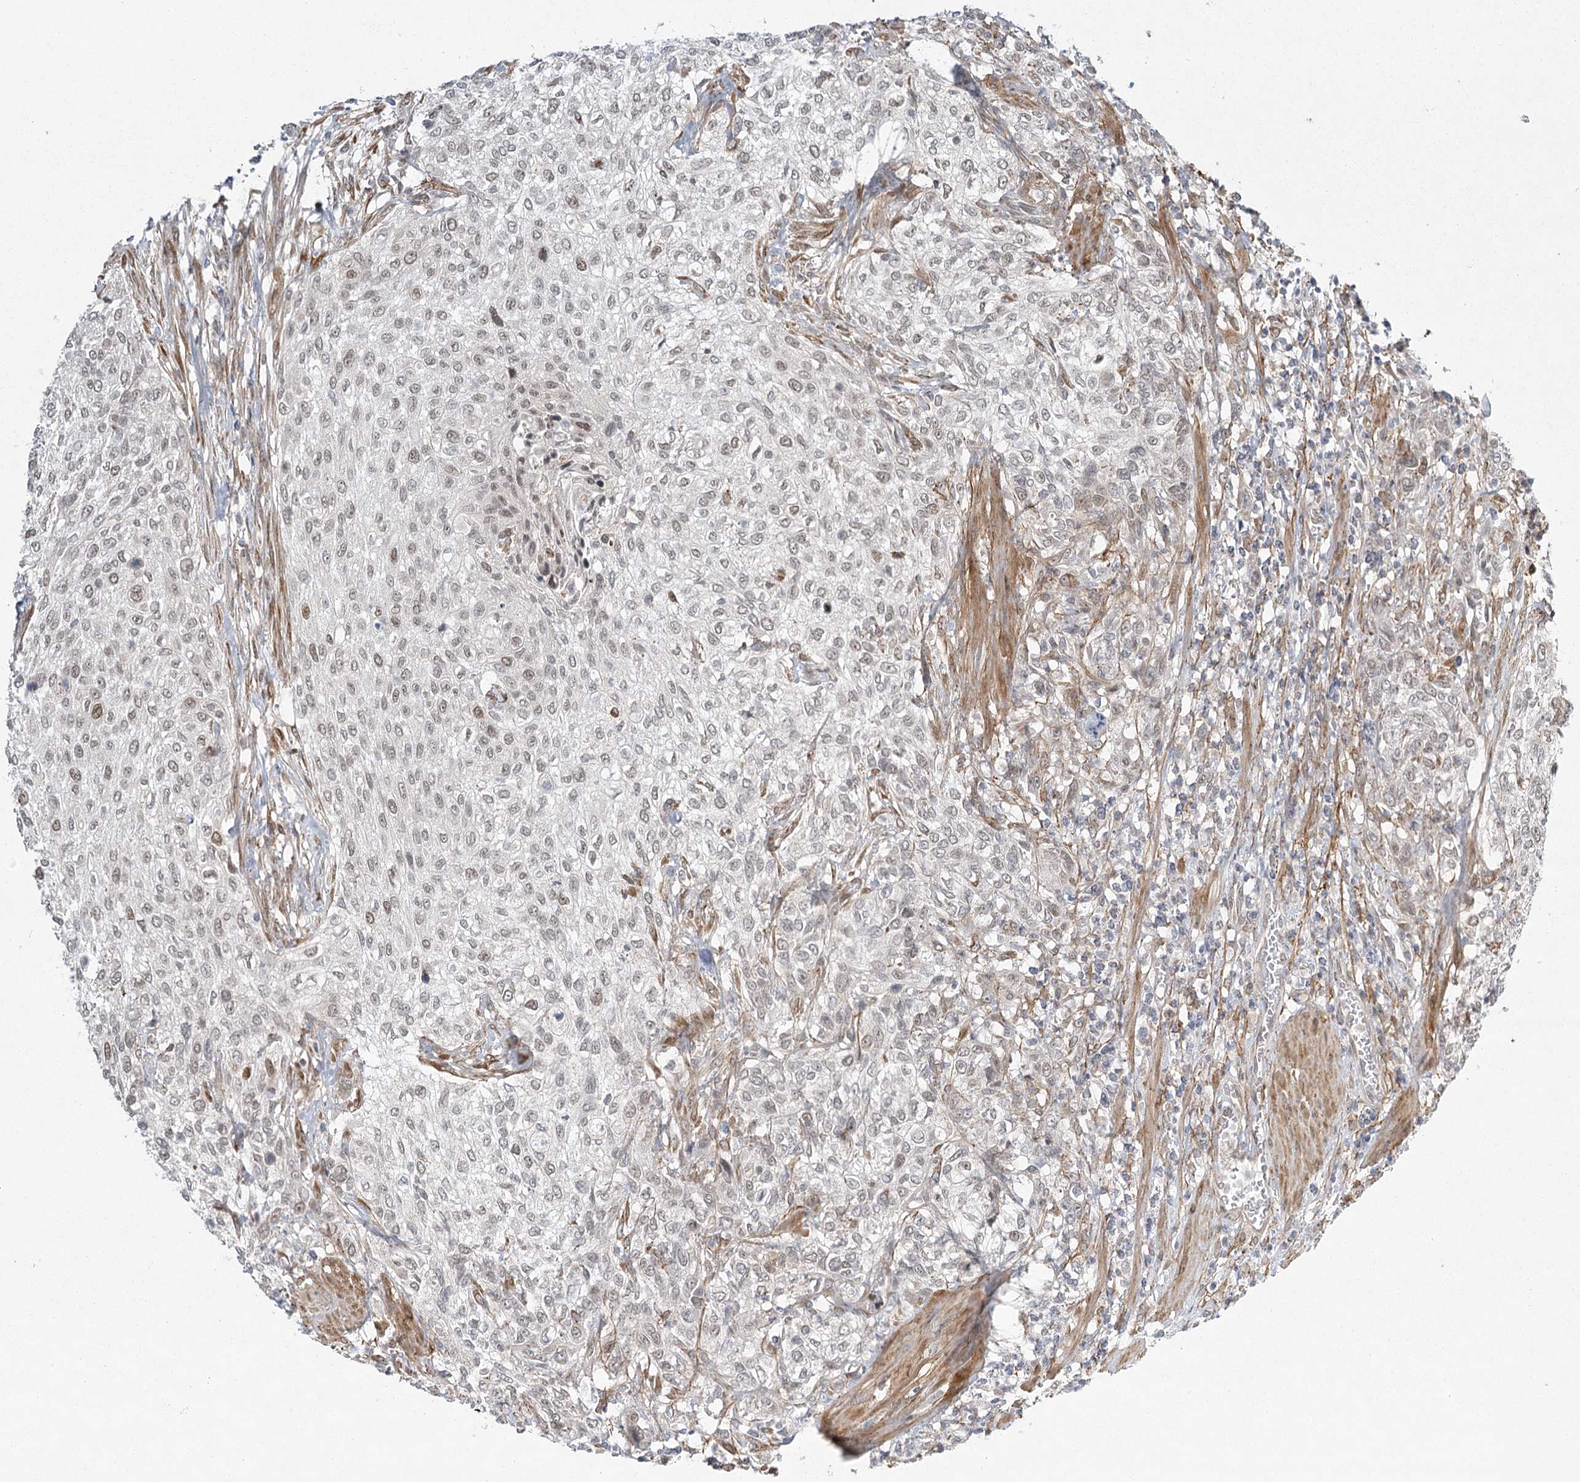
{"staining": {"intensity": "moderate", "quantity": "<25%", "location": "nuclear"}, "tissue": "urothelial cancer", "cell_type": "Tumor cells", "image_type": "cancer", "snomed": [{"axis": "morphology", "description": "Urothelial carcinoma, High grade"}, {"axis": "topography", "description": "Urinary bladder"}], "caption": "Human urothelial carcinoma (high-grade) stained with a protein marker displays moderate staining in tumor cells.", "gene": "MED28", "patient": {"sex": "male", "age": 35}}